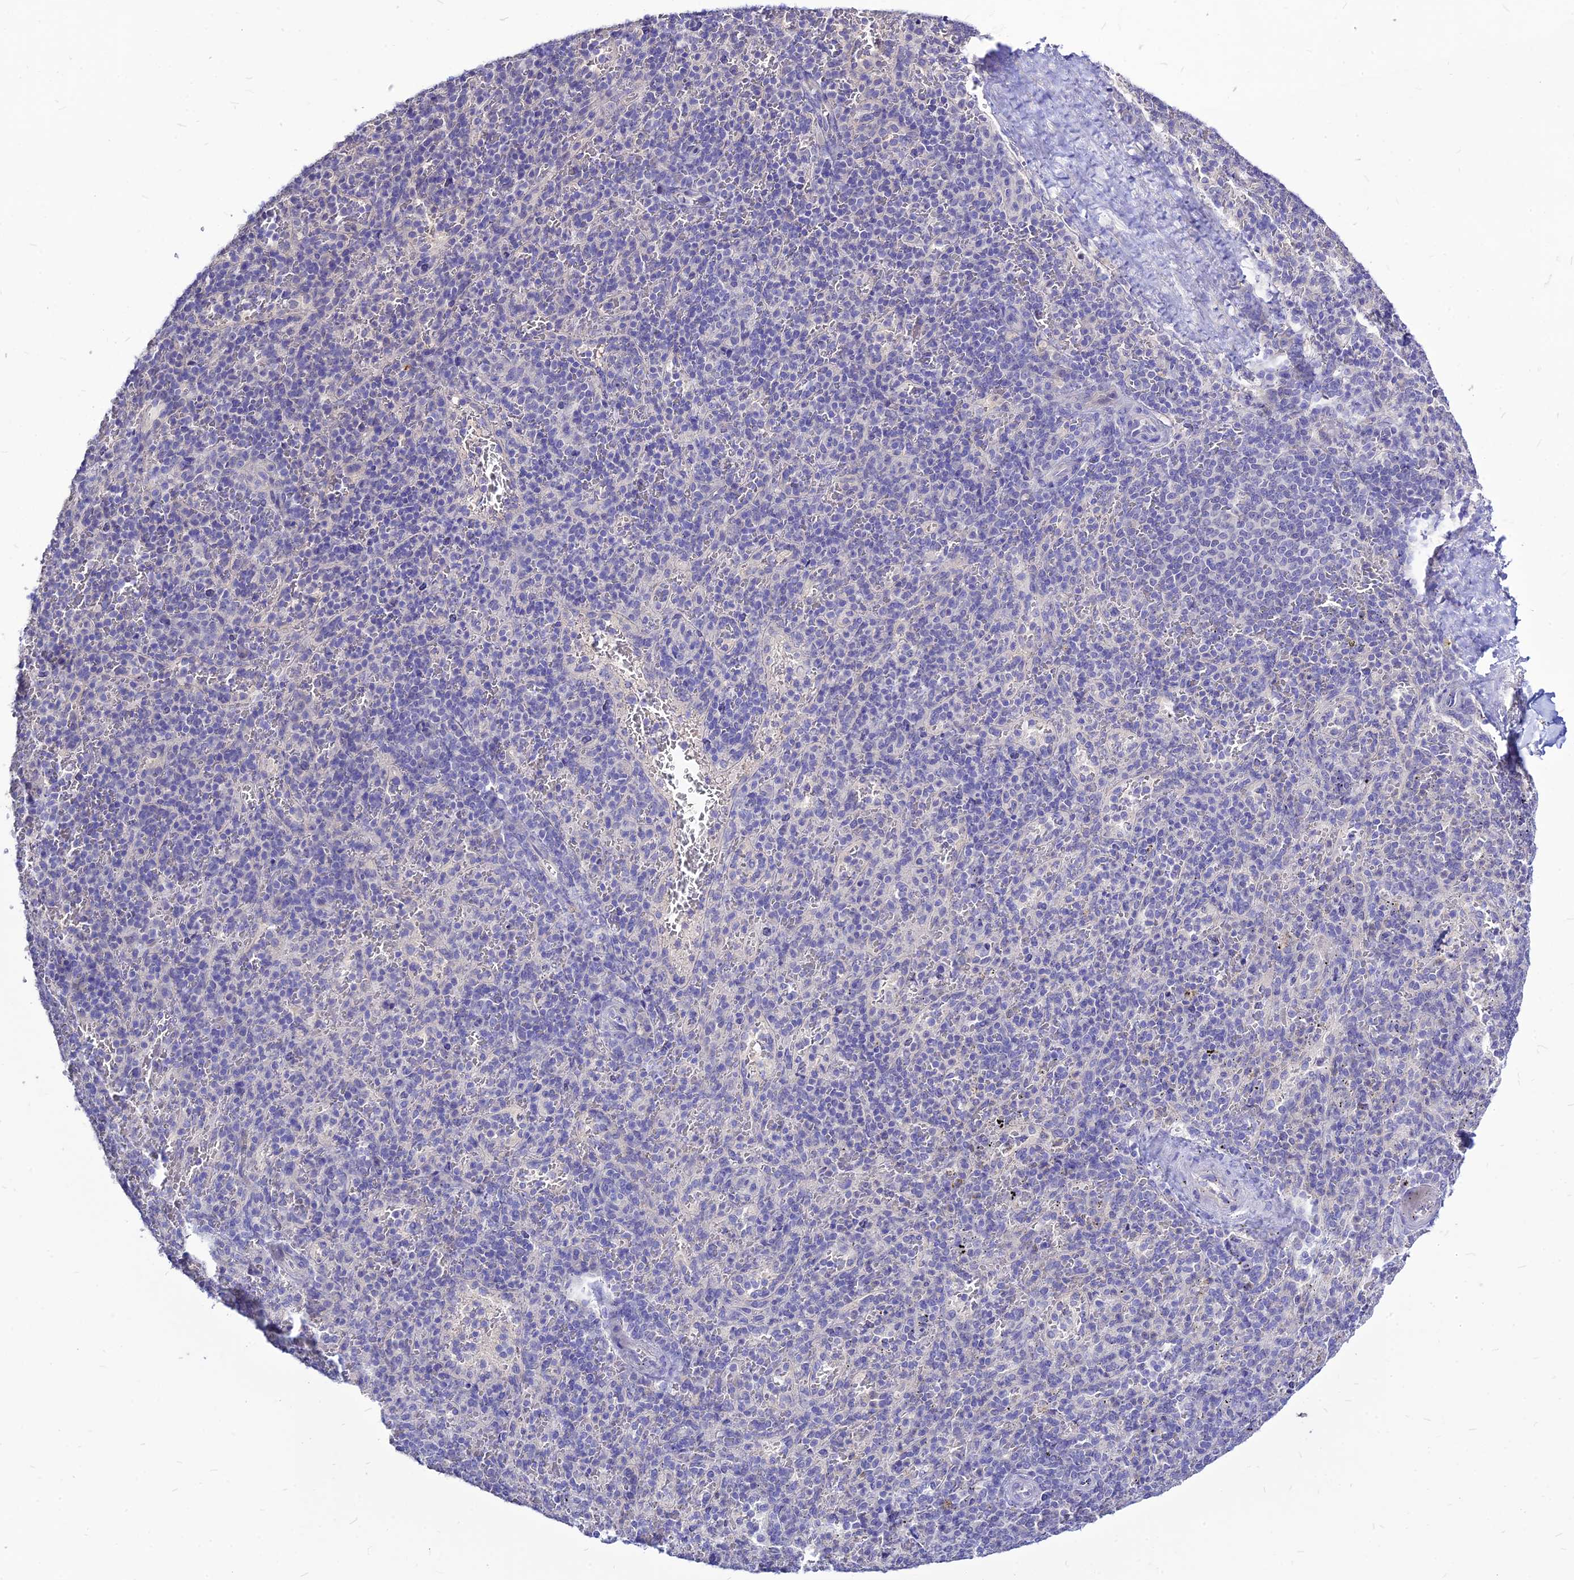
{"staining": {"intensity": "negative", "quantity": "none", "location": "none"}, "tissue": "spleen", "cell_type": "Cells in red pulp", "image_type": "normal", "snomed": [{"axis": "morphology", "description": "Normal tissue, NOS"}, {"axis": "topography", "description": "Spleen"}], "caption": "This is an immunohistochemistry micrograph of unremarkable spleen. There is no expression in cells in red pulp.", "gene": "CZIB", "patient": {"sex": "male", "age": 82}}